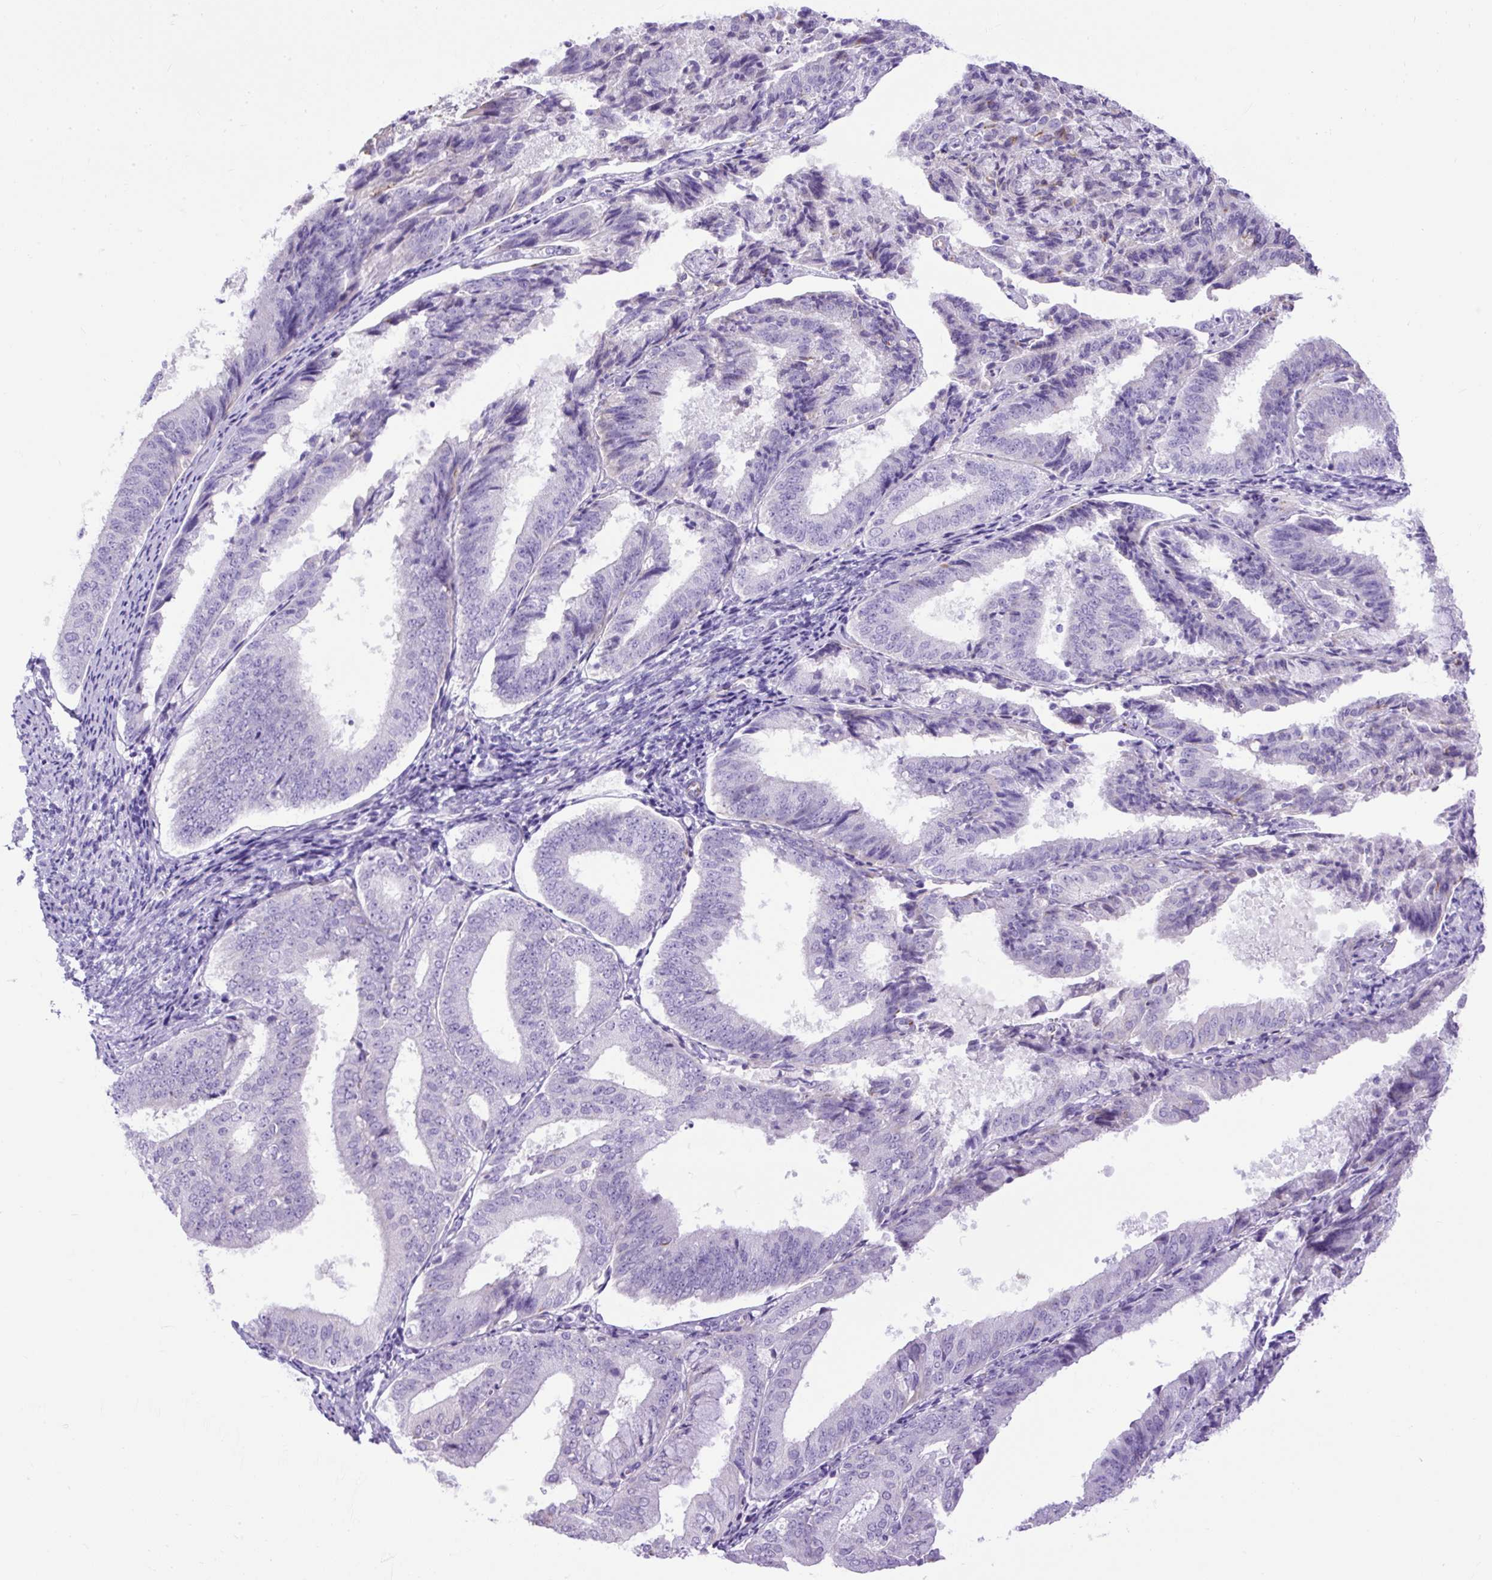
{"staining": {"intensity": "negative", "quantity": "none", "location": "none"}, "tissue": "endometrial cancer", "cell_type": "Tumor cells", "image_type": "cancer", "snomed": [{"axis": "morphology", "description": "Adenocarcinoma, NOS"}, {"axis": "topography", "description": "Endometrium"}], "caption": "Immunohistochemical staining of human endometrial cancer displays no significant positivity in tumor cells.", "gene": "SPTBN5", "patient": {"sex": "female", "age": 63}}